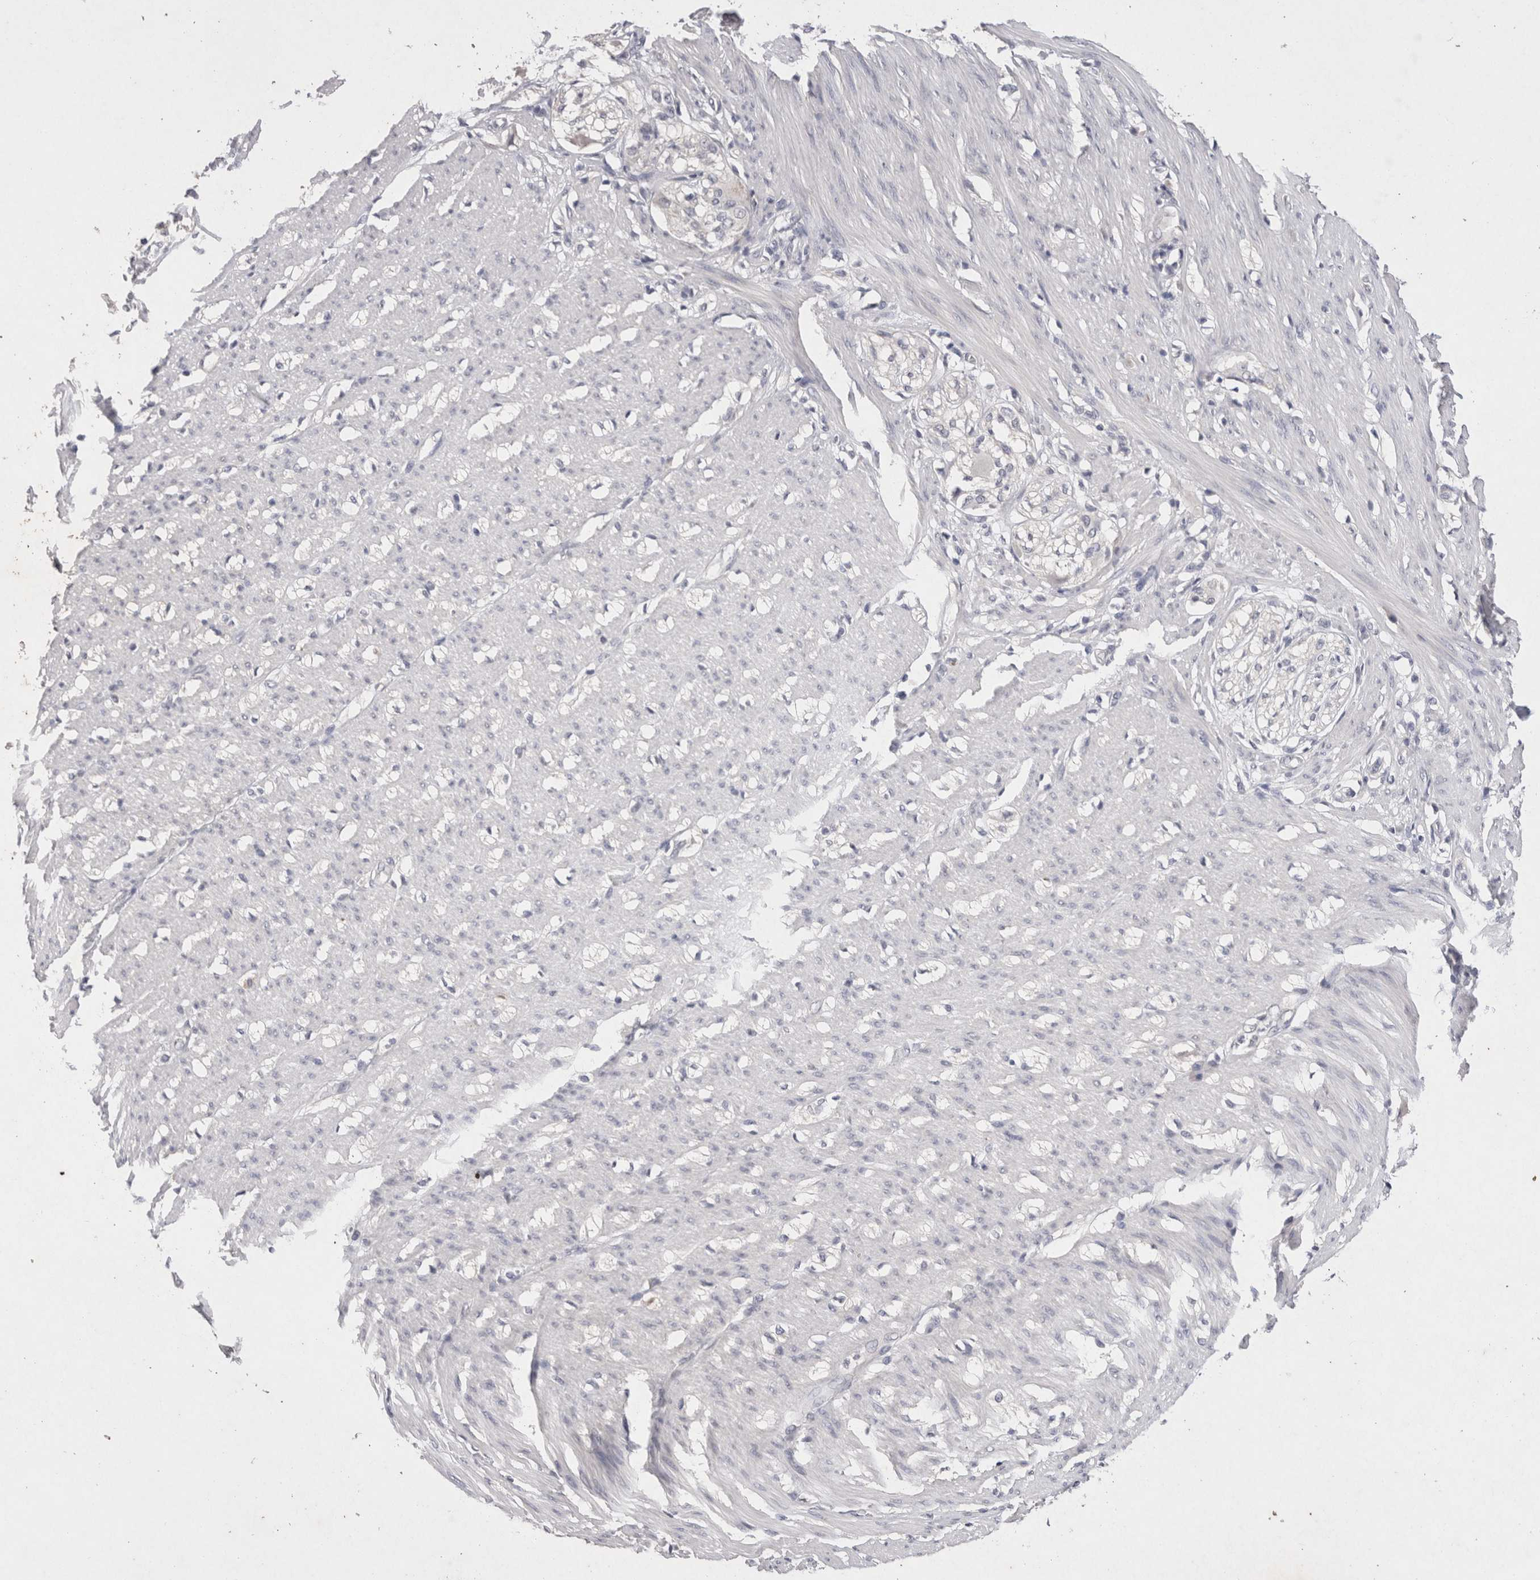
{"staining": {"intensity": "negative", "quantity": "none", "location": "none"}, "tissue": "smooth muscle", "cell_type": "Smooth muscle cells", "image_type": "normal", "snomed": [{"axis": "morphology", "description": "Normal tissue, NOS"}, {"axis": "morphology", "description": "Adenocarcinoma, NOS"}, {"axis": "topography", "description": "Colon"}, {"axis": "topography", "description": "Peripheral nerve tissue"}], "caption": "The photomicrograph displays no significant staining in smooth muscle cells of smooth muscle. (Immunohistochemistry, brightfield microscopy, high magnification).", "gene": "RASSF3", "patient": {"sex": "male", "age": 14}}